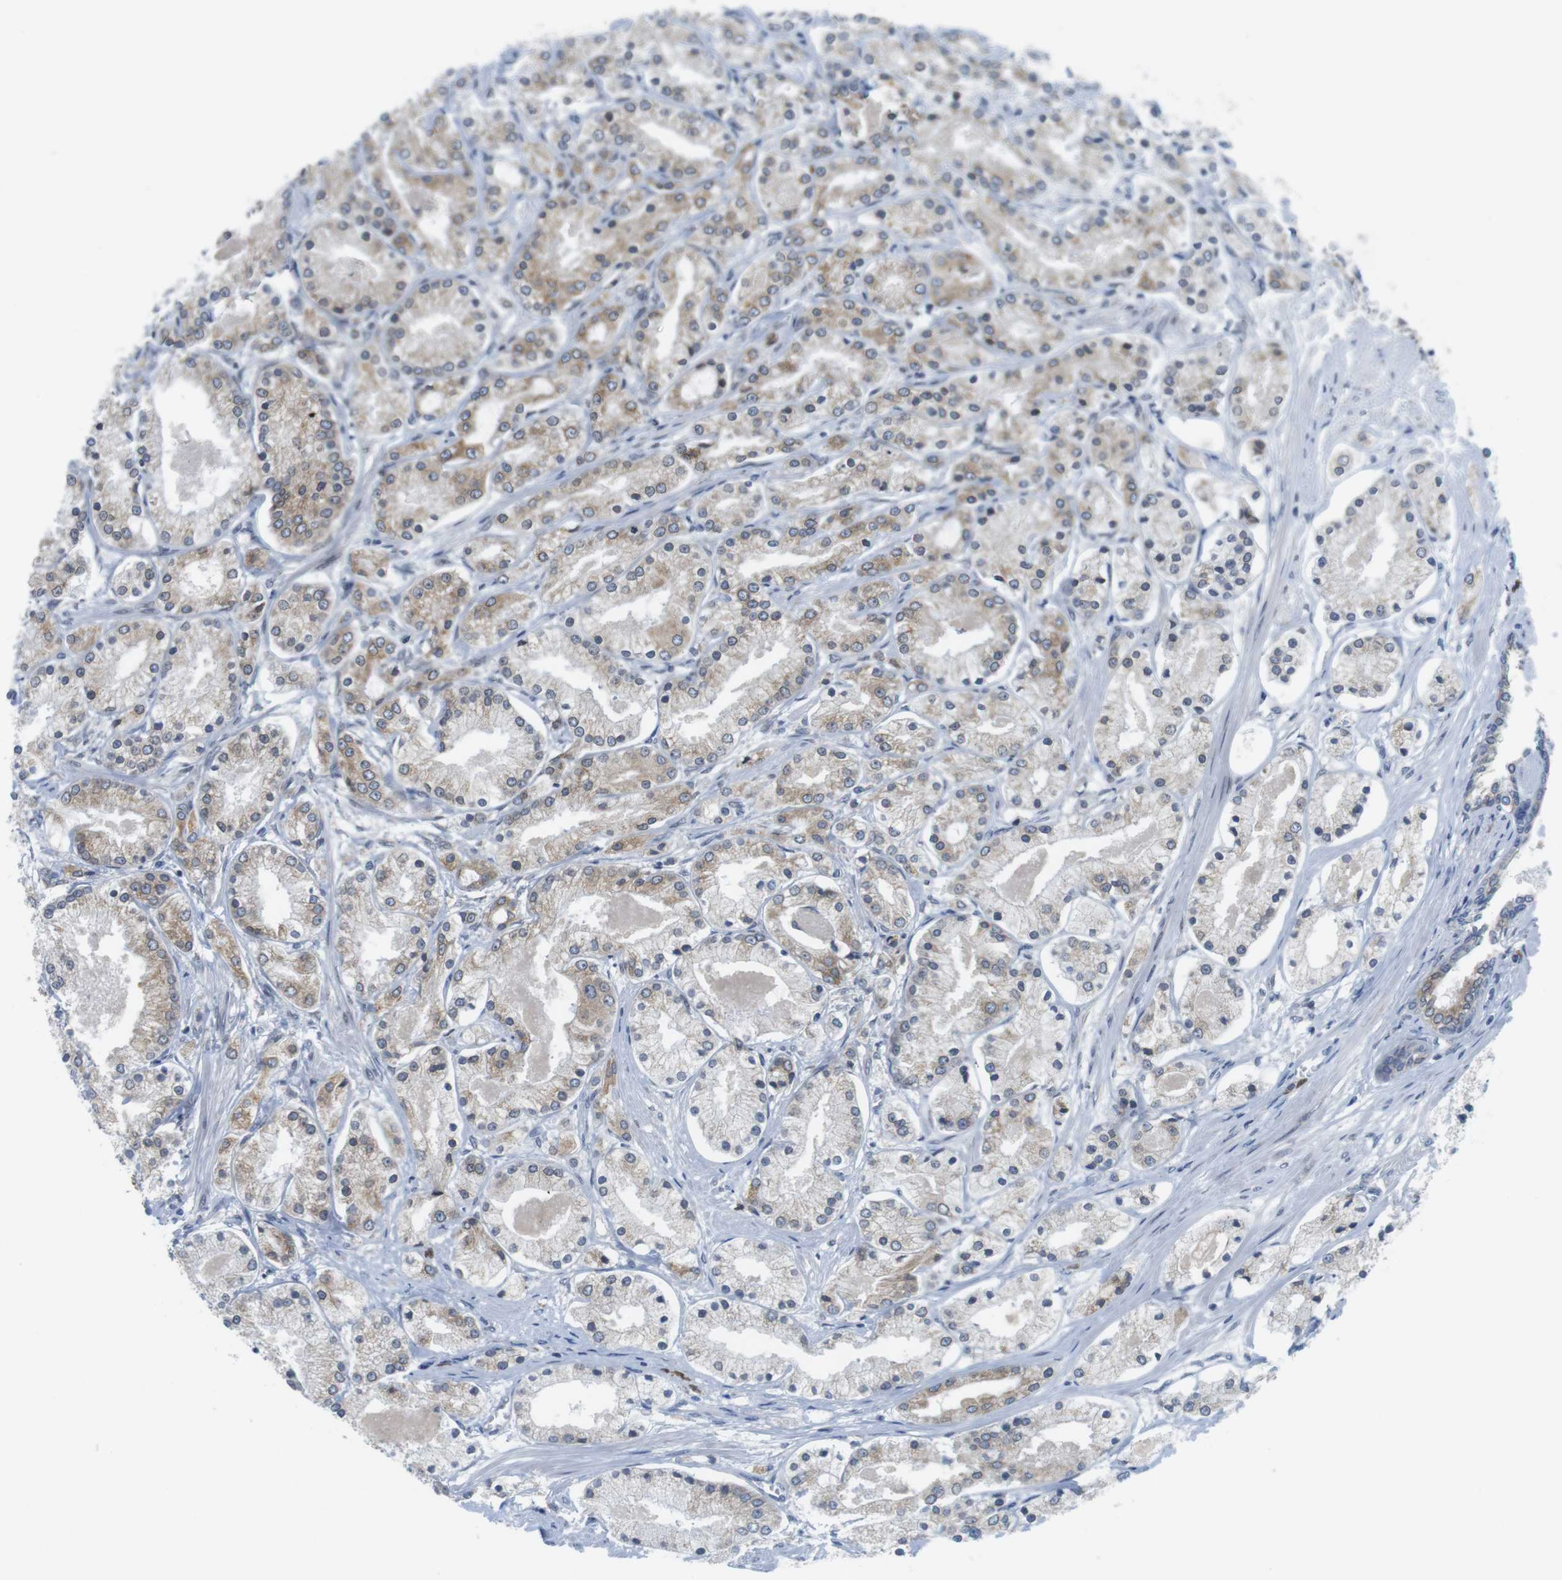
{"staining": {"intensity": "weak", "quantity": "25%-75%", "location": "cytoplasmic/membranous"}, "tissue": "prostate cancer", "cell_type": "Tumor cells", "image_type": "cancer", "snomed": [{"axis": "morphology", "description": "Adenocarcinoma, High grade"}, {"axis": "topography", "description": "Prostate"}], "caption": "Brown immunohistochemical staining in human prostate cancer (adenocarcinoma (high-grade)) displays weak cytoplasmic/membranous expression in approximately 25%-75% of tumor cells. (DAB (3,3'-diaminobenzidine) IHC with brightfield microscopy, high magnification).", "gene": "ERGIC3", "patient": {"sex": "male", "age": 66}}